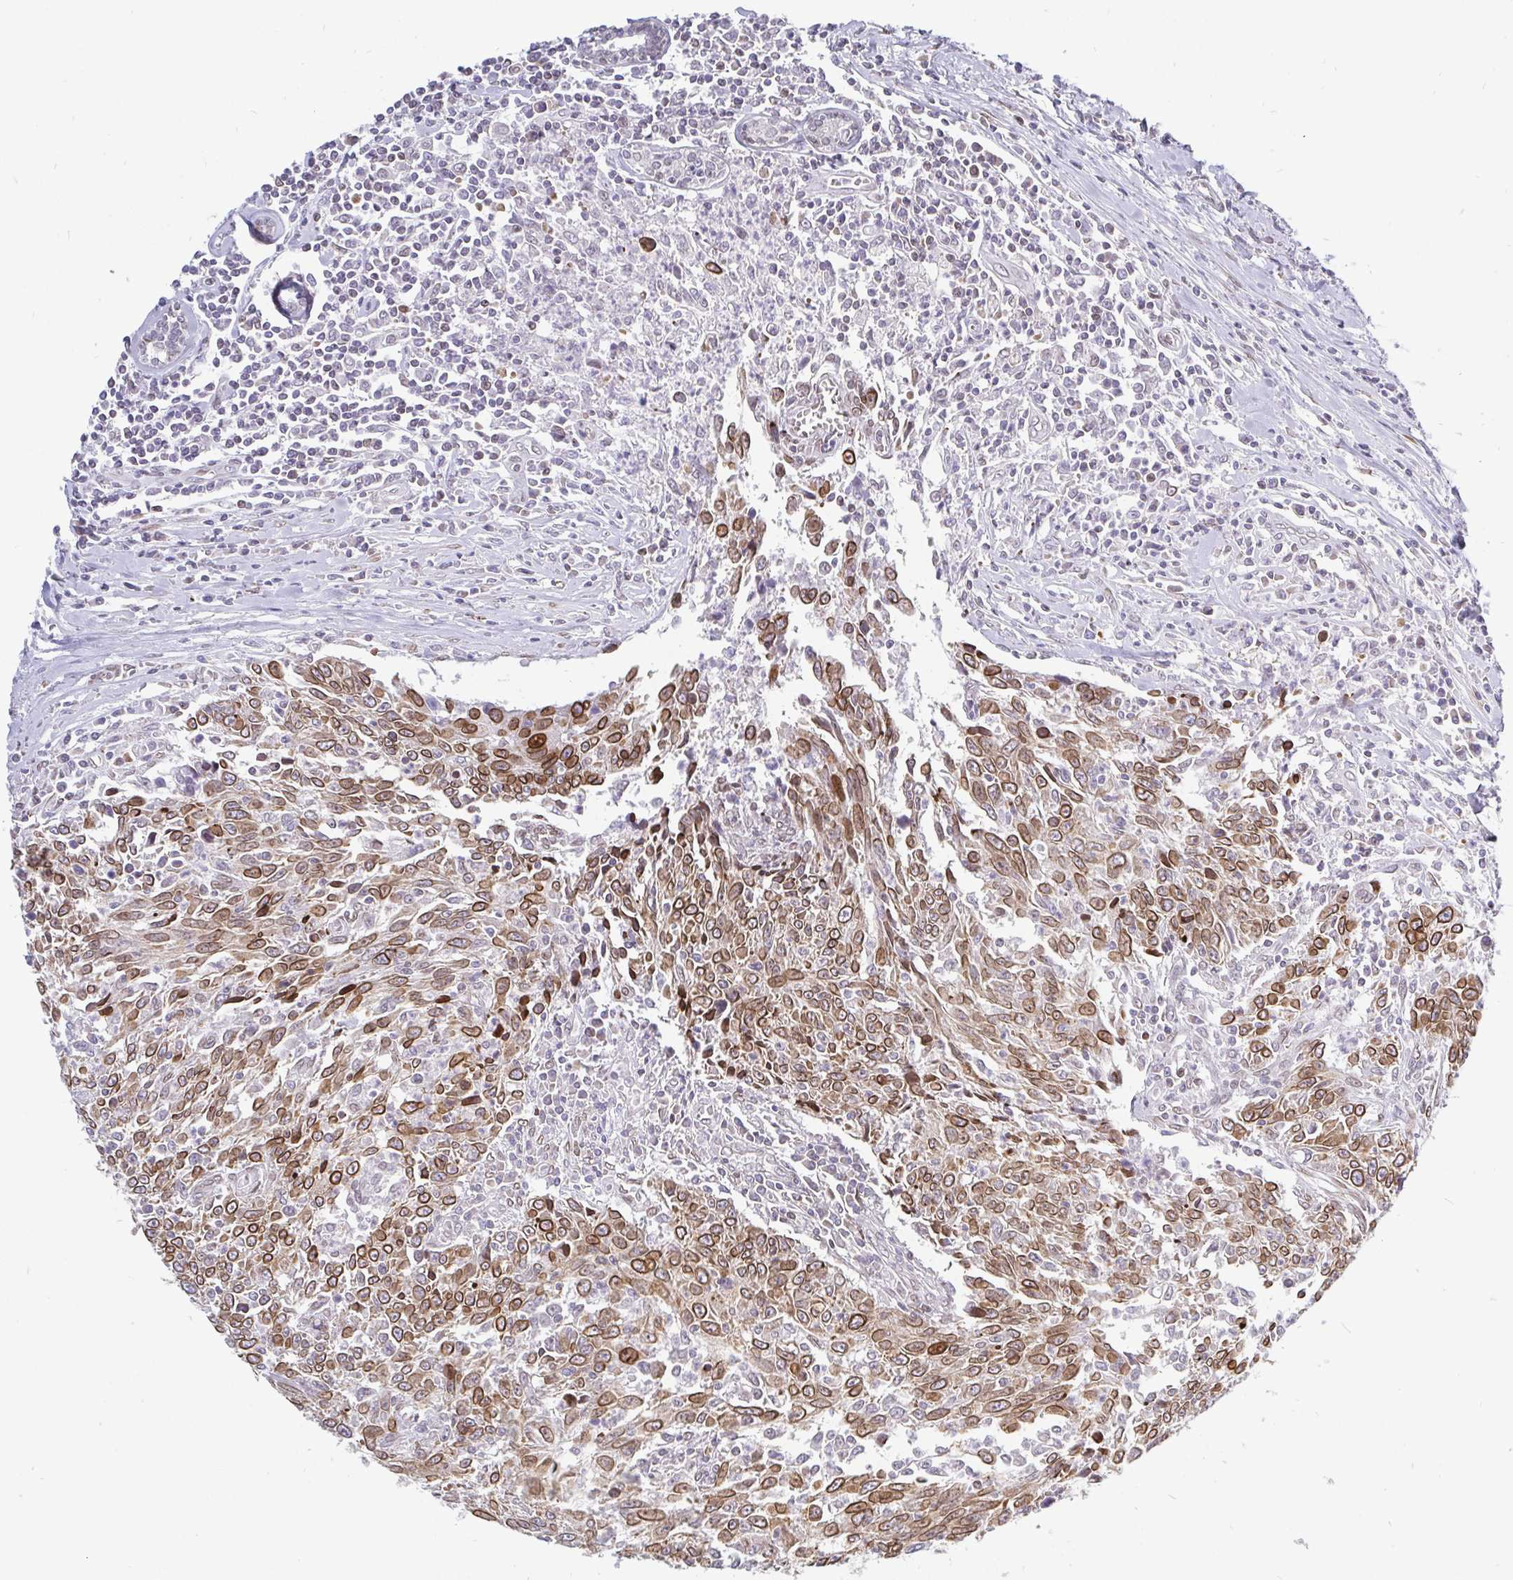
{"staining": {"intensity": "moderate", "quantity": ">75%", "location": "cytoplasmic/membranous,nuclear"}, "tissue": "breast cancer", "cell_type": "Tumor cells", "image_type": "cancer", "snomed": [{"axis": "morphology", "description": "Duct carcinoma"}, {"axis": "topography", "description": "Breast"}], "caption": "An IHC histopathology image of neoplastic tissue is shown. Protein staining in brown highlights moderate cytoplasmic/membranous and nuclear positivity in breast cancer (intraductal carcinoma) within tumor cells.", "gene": "EMD", "patient": {"sex": "female", "age": 50}}